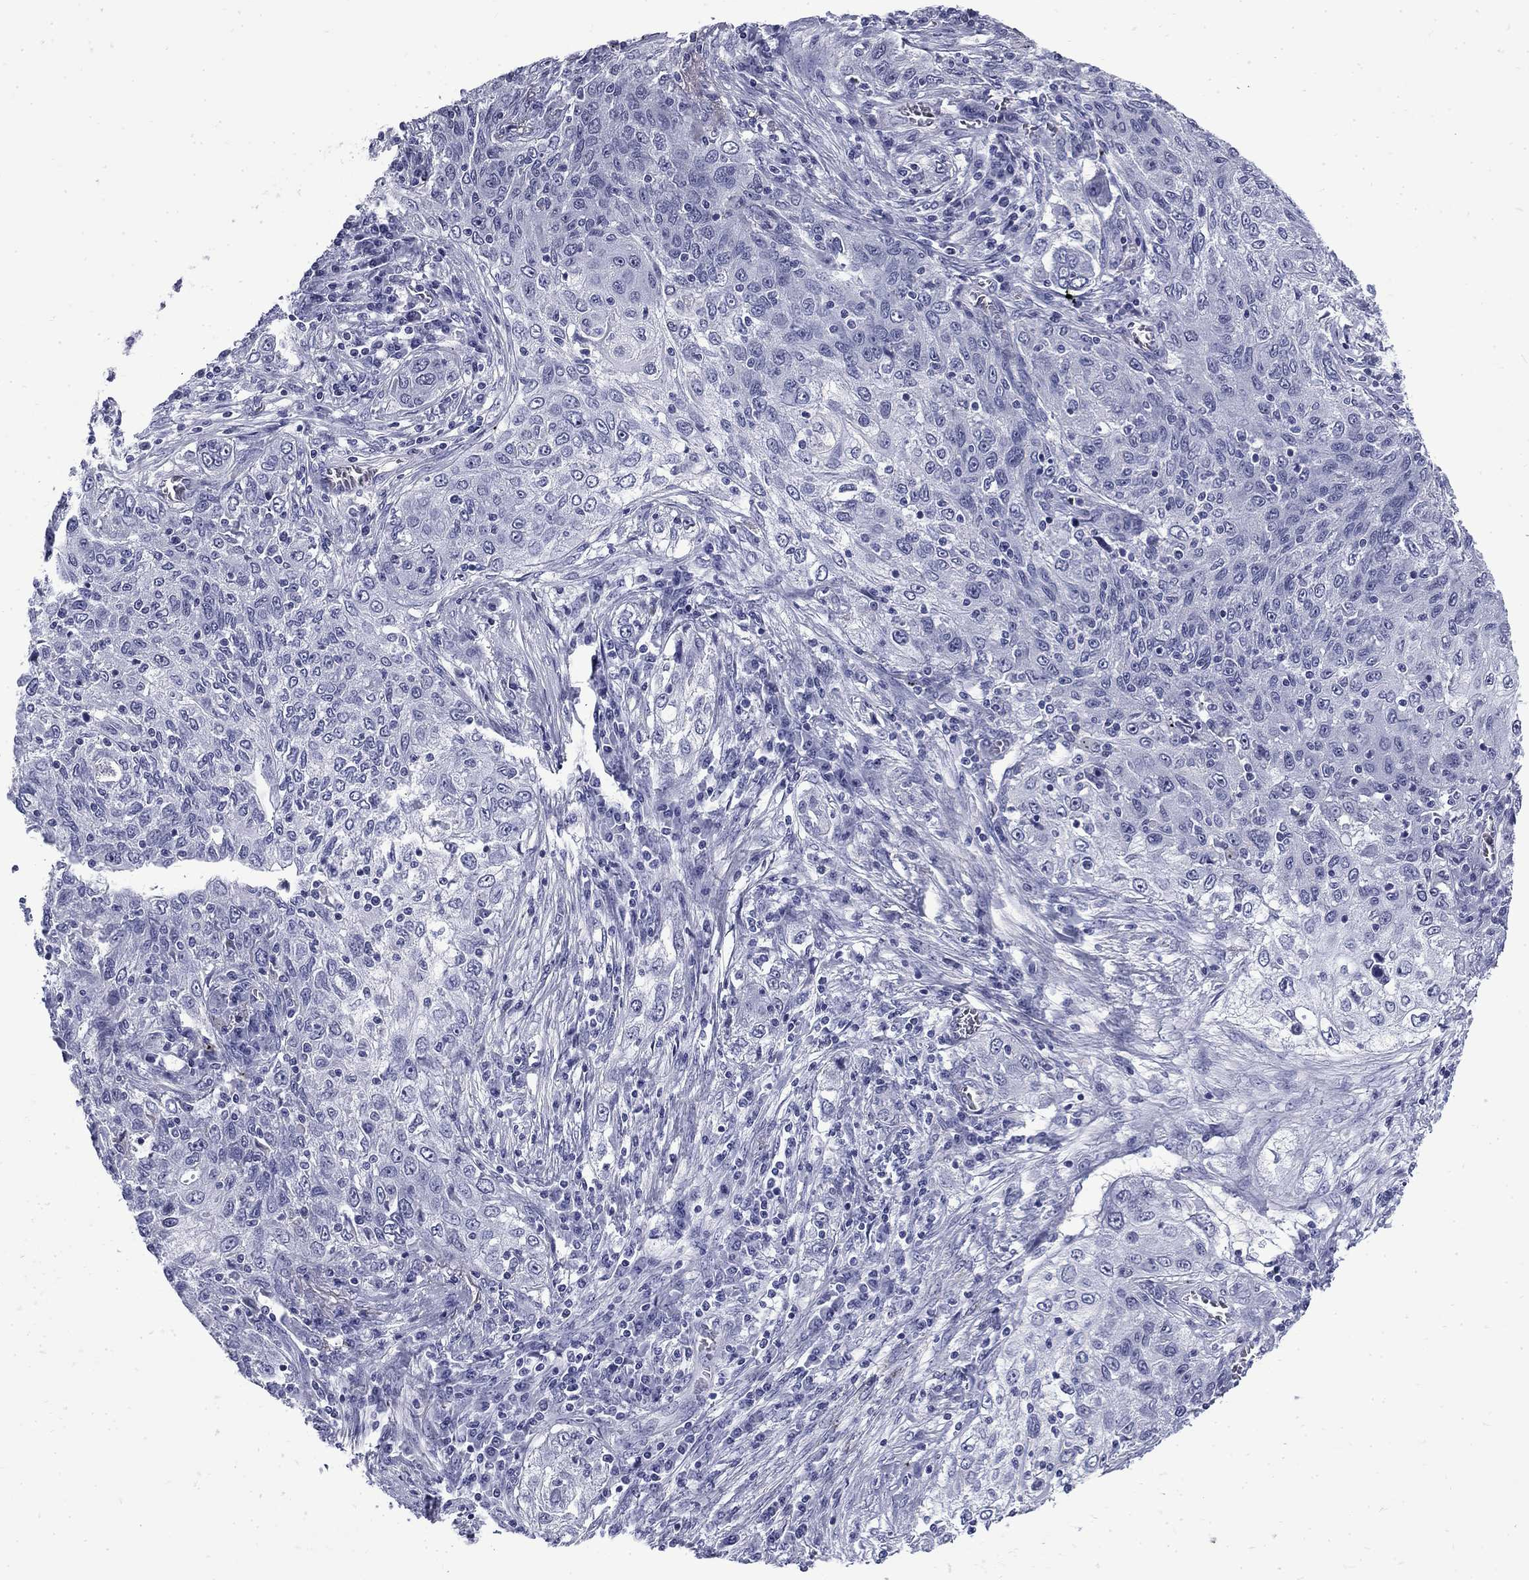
{"staining": {"intensity": "negative", "quantity": "none", "location": "none"}, "tissue": "lung cancer", "cell_type": "Tumor cells", "image_type": "cancer", "snomed": [{"axis": "morphology", "description": "Squamous cell carcinoma, NOS"}, {"axis": "topography", "description": "Lung"}], "caption": "A photomicrograph of human lung cancer is negative for staining in tumor cells.", "gene": "MGARP", "patient": {"sex": "female", "age": 69}}